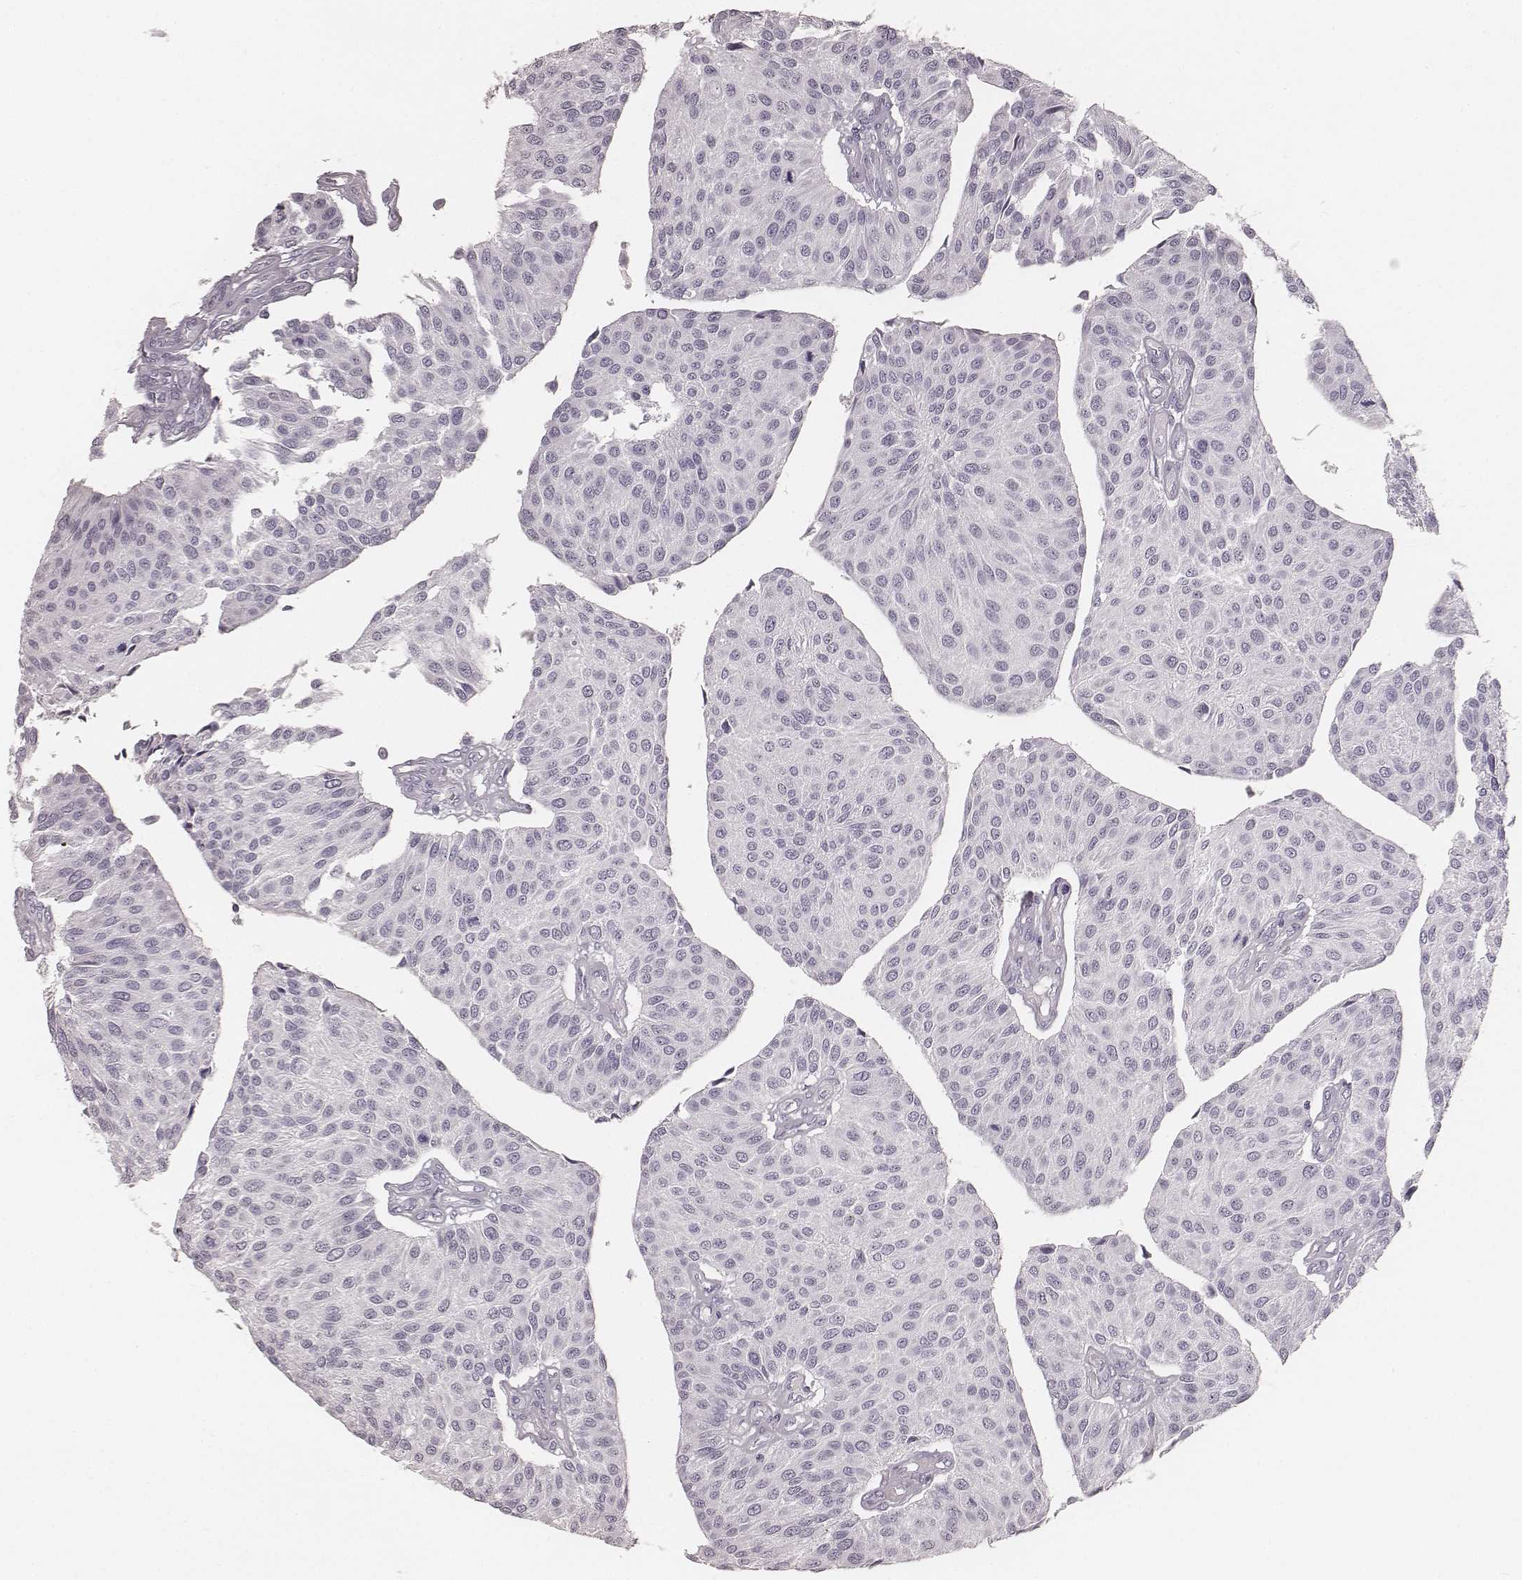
{"staining": {"intensity": "negative", "quantity": "none", "location": "none"}, "tissue": "urothelial cancer", "cell_type": "Tumor cells", "image_type": "cancer", "snomed": [{"axis": "morphology", "description": "Urothelial carcinoma, NOS"}, {"axis": "topography", "description": "Urinary bladder"}], "caption": "This is an IHC photomicrograph of urothelial cancer. There is no expression in tumor cells.", "gene": "KRT34", "patient": {"sex": "male", "age": 55}}